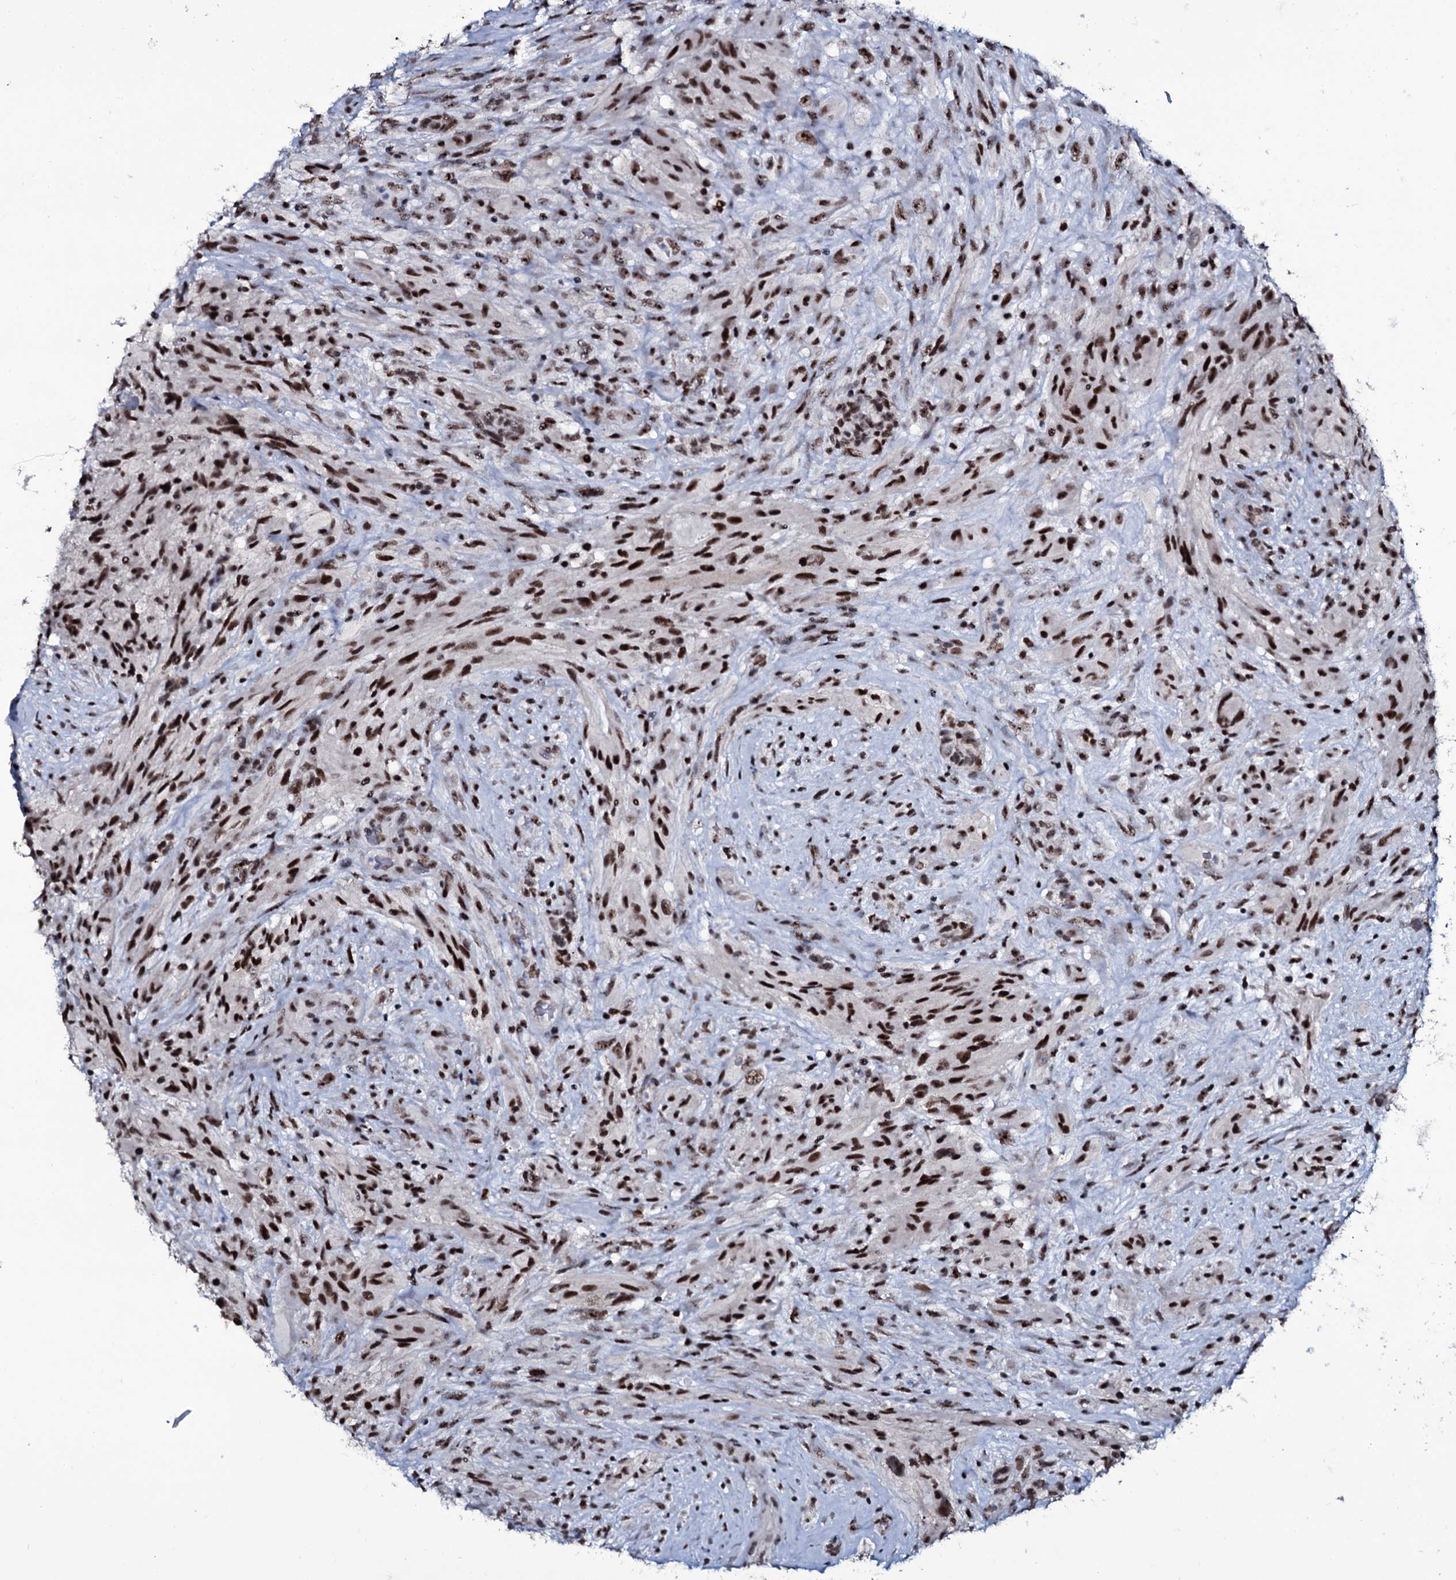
{"staining": {"intensity": "moderate", "quantity": ">75%", "location": "nuclear"}, "tissue": "glioma", "cell_type": "Tumor cells", "image_type": "cancer", "snomed": [{"axis": "morphology", "description": "Glioma, malignant, High grade"}, {"axis": "topography", "description": "Brain"}], "caption": "DAB immunohistochemical staining of glioma reveals moderate nuclear protein expression in about >75% of tumor cells.", "gene": "ZMIZ2", "patient": {"sex": "male", "age": 61}}